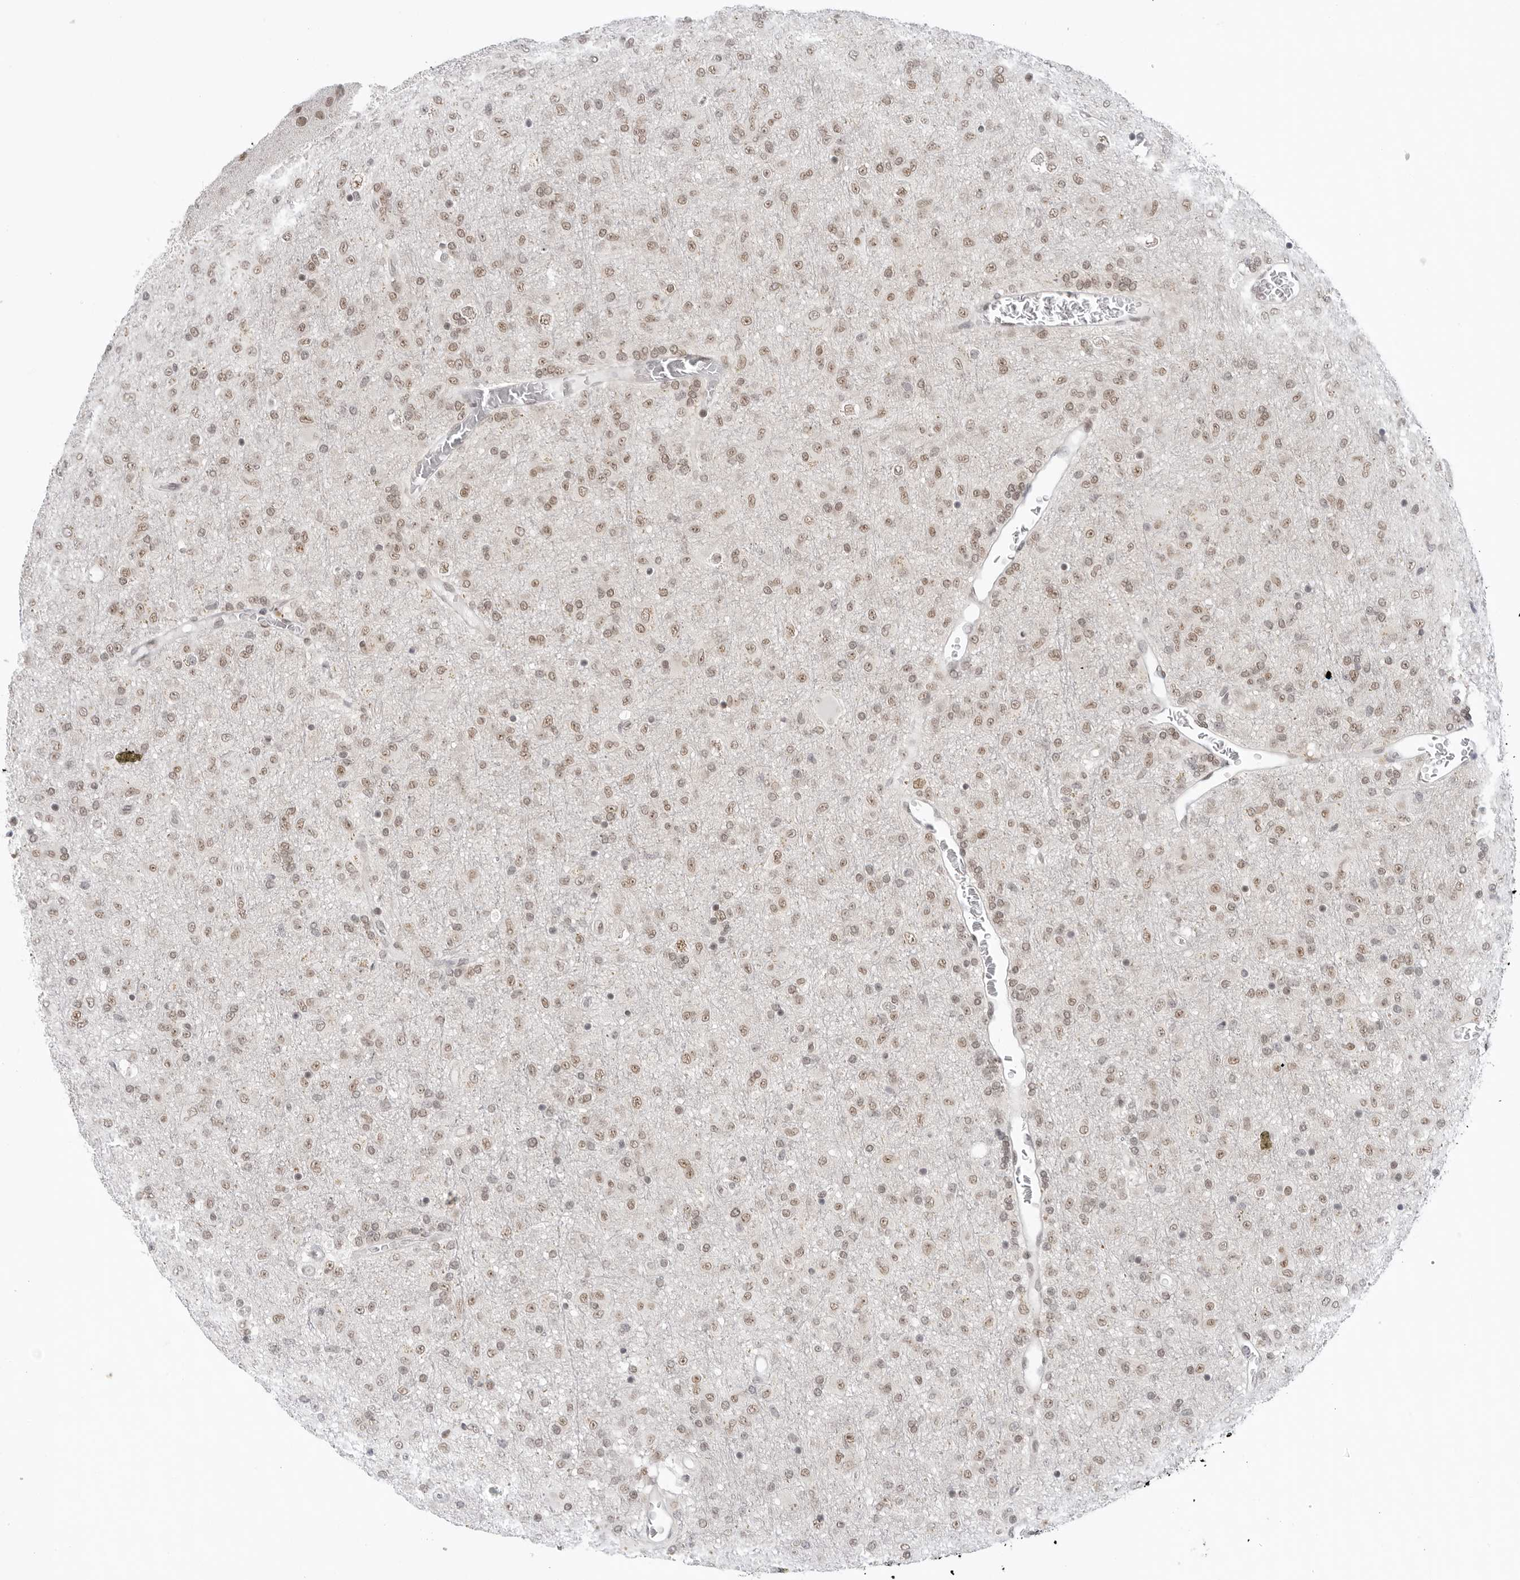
{"staining": {"intensity": "weak", "quantity": ">75%", "location": "nuclear"}, "tissue": "glioma", "cell_type": "Tumor cells", "image_type": "cancer", "snomed": [{"axis": "morphology", "description": "Glioma, malignant, Low grade"}, {"axis": "topography", "description": "Brain"}], "caption": "Brown immunohistochemical staining in human low-grade glioma (malignant) shows weak nuclear positivity in approximately >75% of tumor cells.", "gene": "FOXK2", "patient": {"sex": "male", "age": 65}}